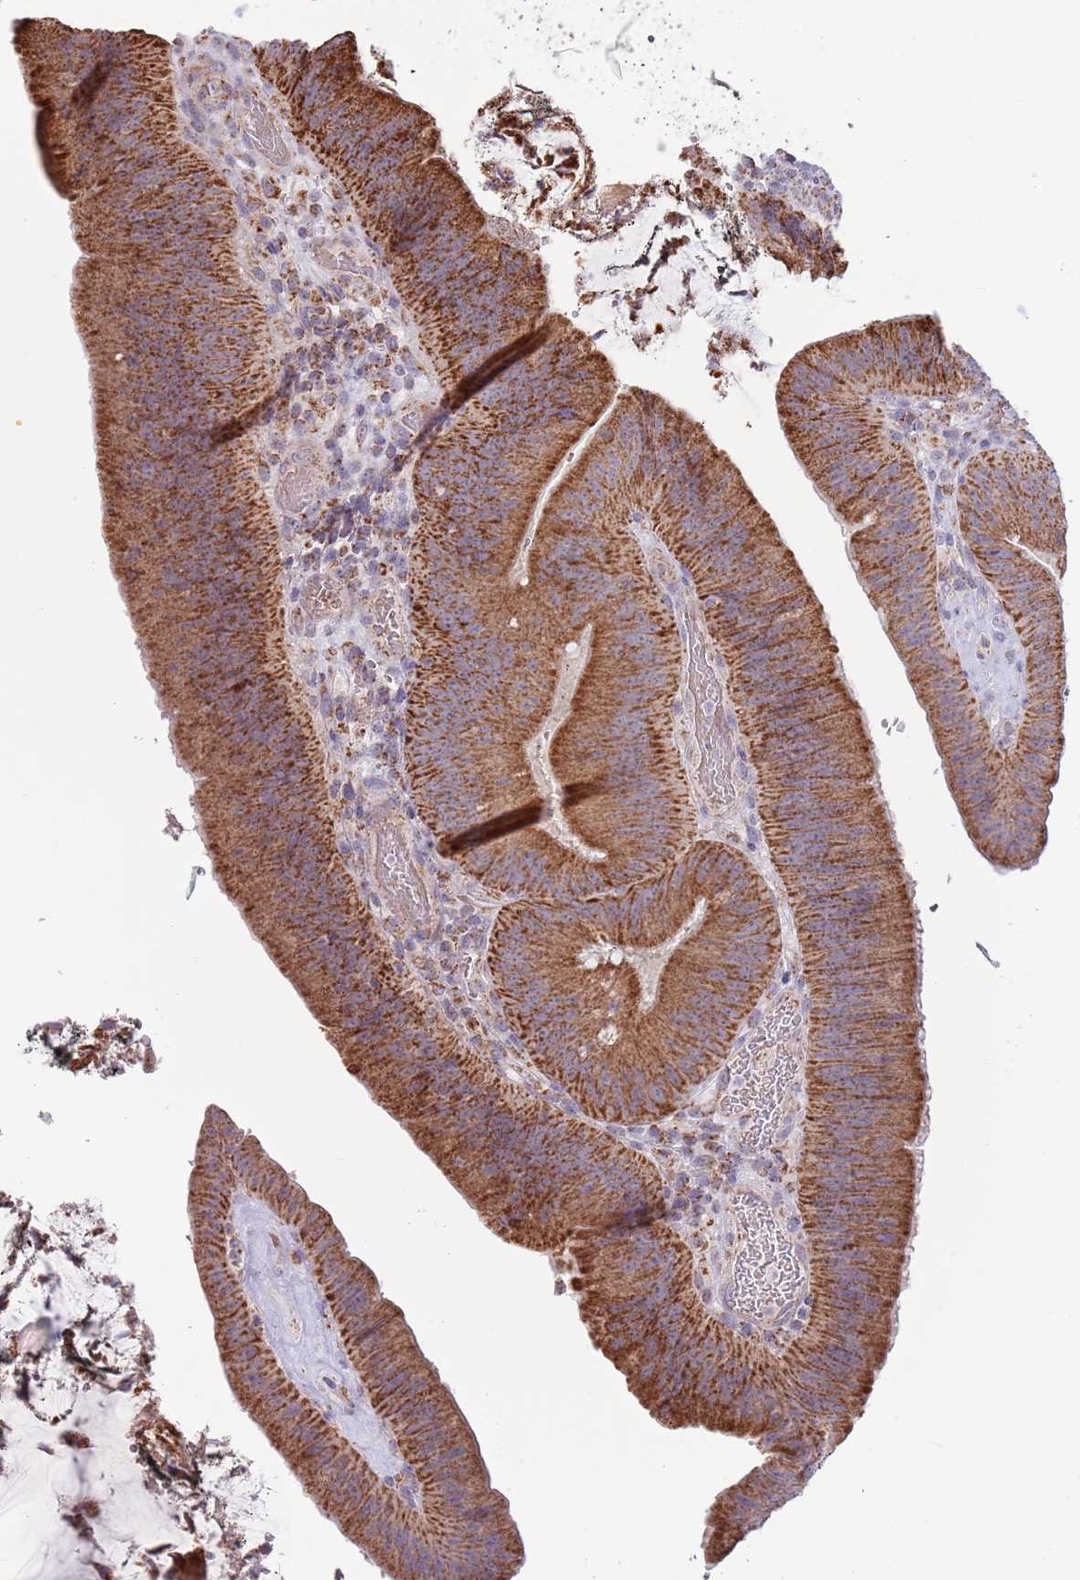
{"staining": {"intensity": "strong", "quantity": ">75%", "location": "cytoplasmic/membranous"}, "tissue": "colorectal cancer", "cell_type": "Tumor cells", "image_type": "cancer", "snomed": [{"axis": "morphology", "description": "Adenocarcinoma, NOS"}, {"axis": "topography", "description": "Colon"}], "caption": "Immunohistochemistry photomicrograph of adenocarcinoma (colorectal) stained for a protein (brown), which displays high levels of strong cytoplasmic/membranous expression in approximately >75% of tumor cells.", "gene": "LHX6", "patient": {"sex": "female", "age": 43}}